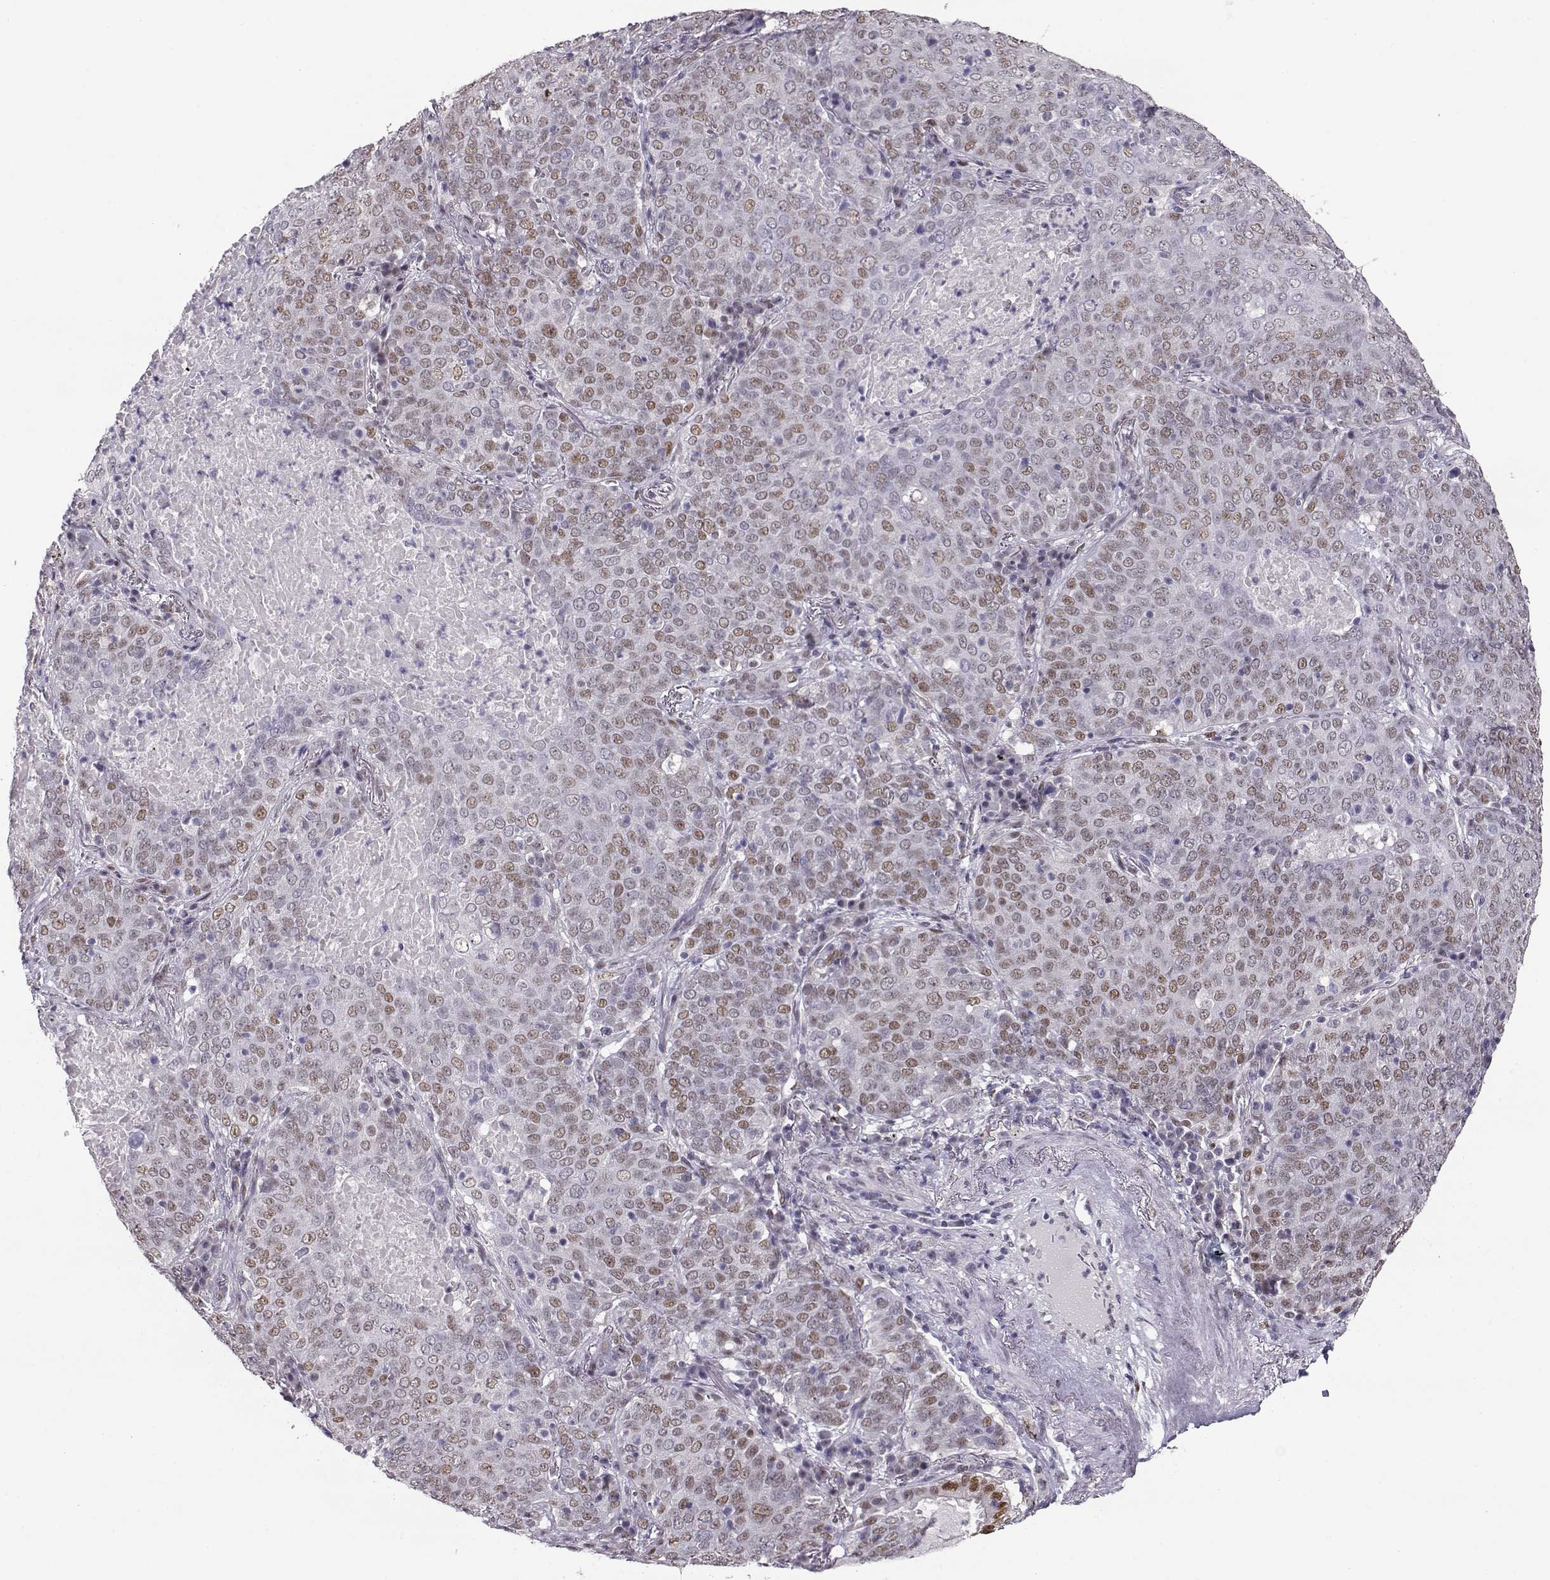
{"staining": {"intensity": "weak", "quantity": "25%-75%", "location": "nuclear"}, "tissue": "lung cancer", "cell_type": "Tumor cells", "image_type": "cancer", "snomed": [{"axis": "morphology", "description": "Squamous cell carcinoma, NOS"}, {"axis": "topography", "description": "Lung"}], "caption": "Brown immunohistochemical staining in human lung cancer (squamous cell carcinoma) reveals weak nuclear staining in approximately 25%-75% of tumor cells.", "gene": "POLI", "patient": {"sex": "male", "age": 82}}